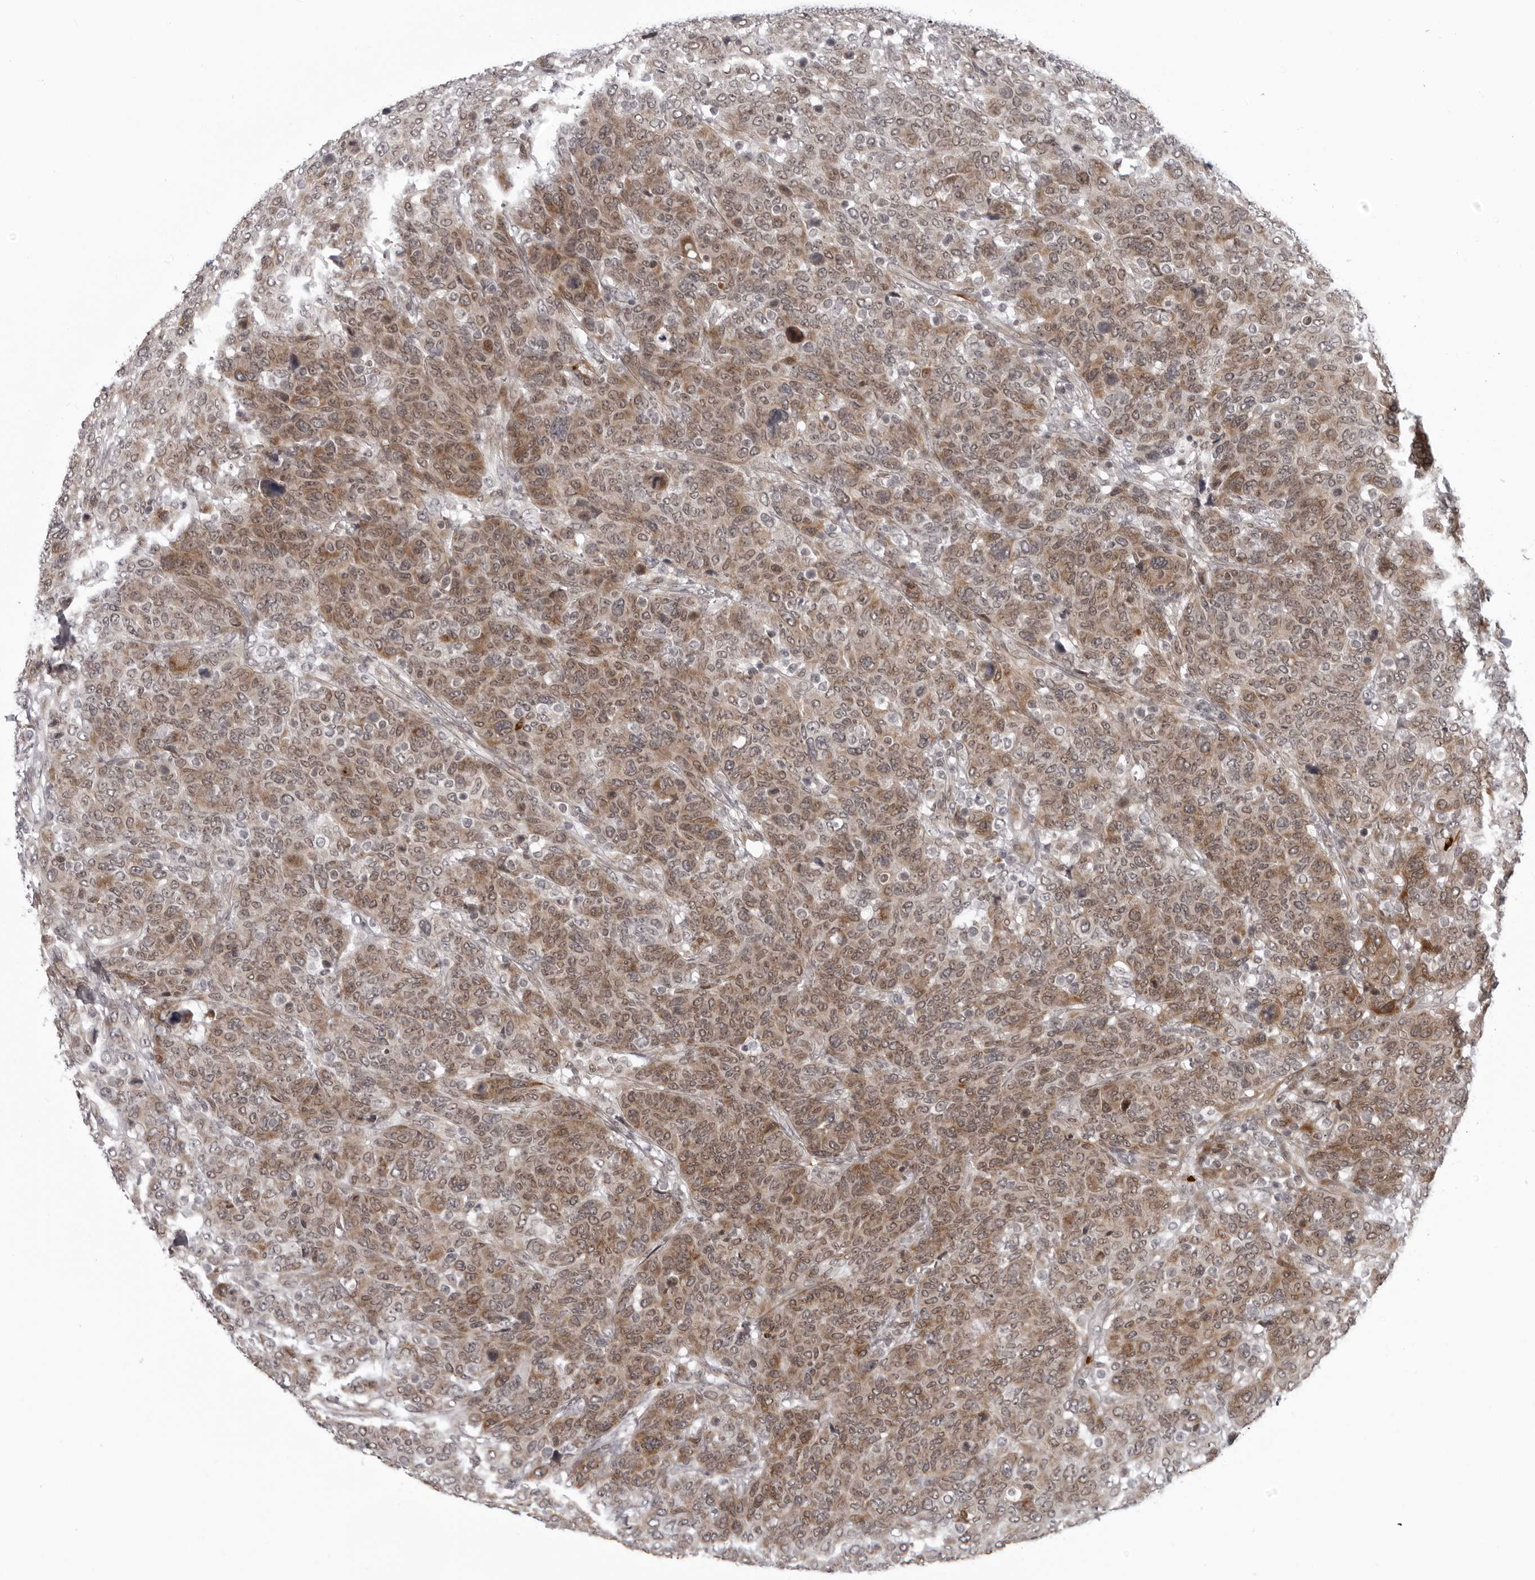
{"staining": {"intensity": "moderate", "quantity": ">75%", "location": "cytoplasmic/membranous,nuclear"}, "tissue": "breast cancer", "cell_type": "Tumor cells", "image_type": "cancer", "snomed": [{"axis": "morphology", "description": "Duct carcinoma"}, {"axis": "topography", "description": "Breast"}], "caption": "High-power microscopy captured an immunohistochemistry micrograph of breast cancer (intraductal carcinoma), revealing moderate cytoplasmic/membranous and nuclear staining in about >75% of tumor cells.", "gene": "THOP1", "patient": {"sex": "female", "age": 37}}